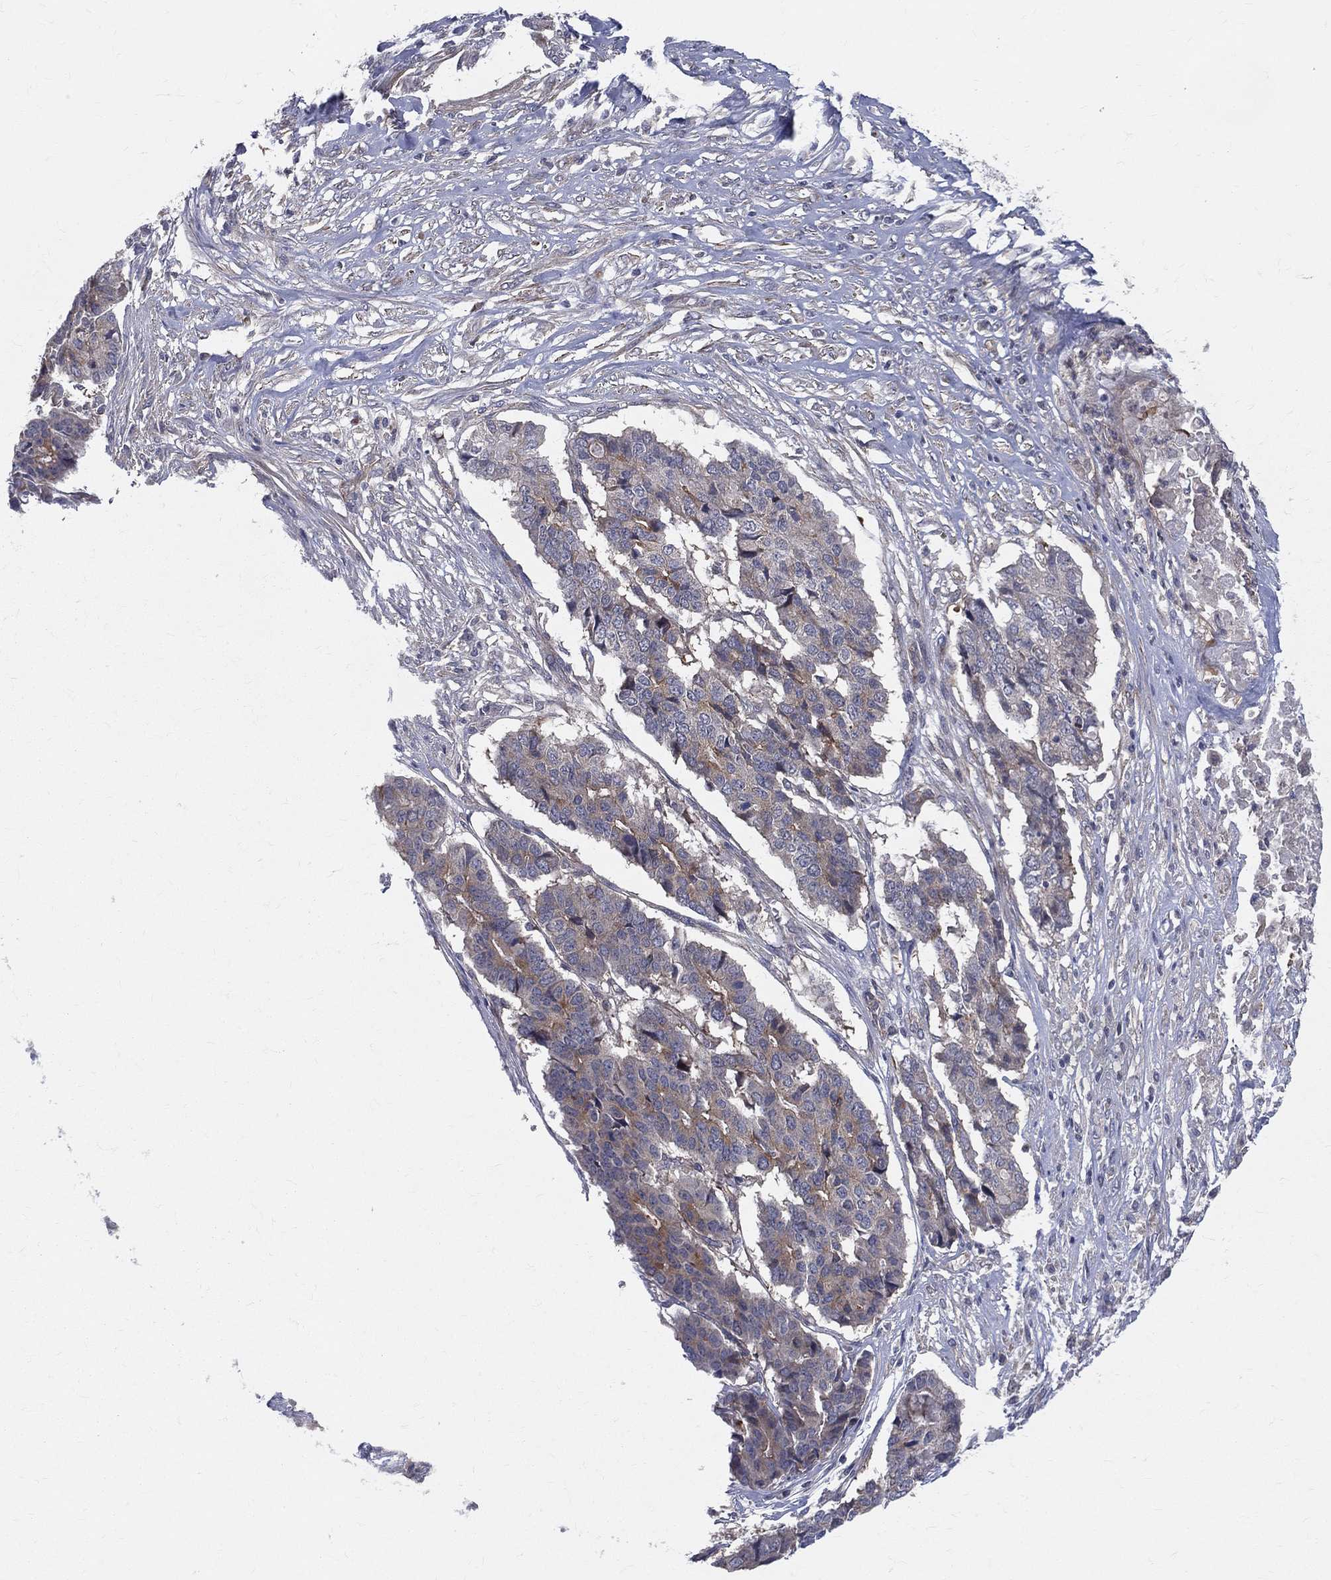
{"staining": {"intensity": "moderate", "quantity": "<25%", "location": "cytoplasmic/membranous"}, "tissue": "pancreatic cancer", "cell_type": "Tumor cells", "image_type": "cancer", "snomed": [{"axis": "morphology", "description": "Adenocarcinoma, NOS"}, {"axis": "topography", "description": "Pancreas"}], "caption": "The image demonstrates staining of pancreatic cancer (adenocarcinoma), revealing moderate cytoplasmic/membranous protein positivity (brown color) within tumor cells.", "gene": "POMZP3", "patient": {"sex": "male", "age": 50}}